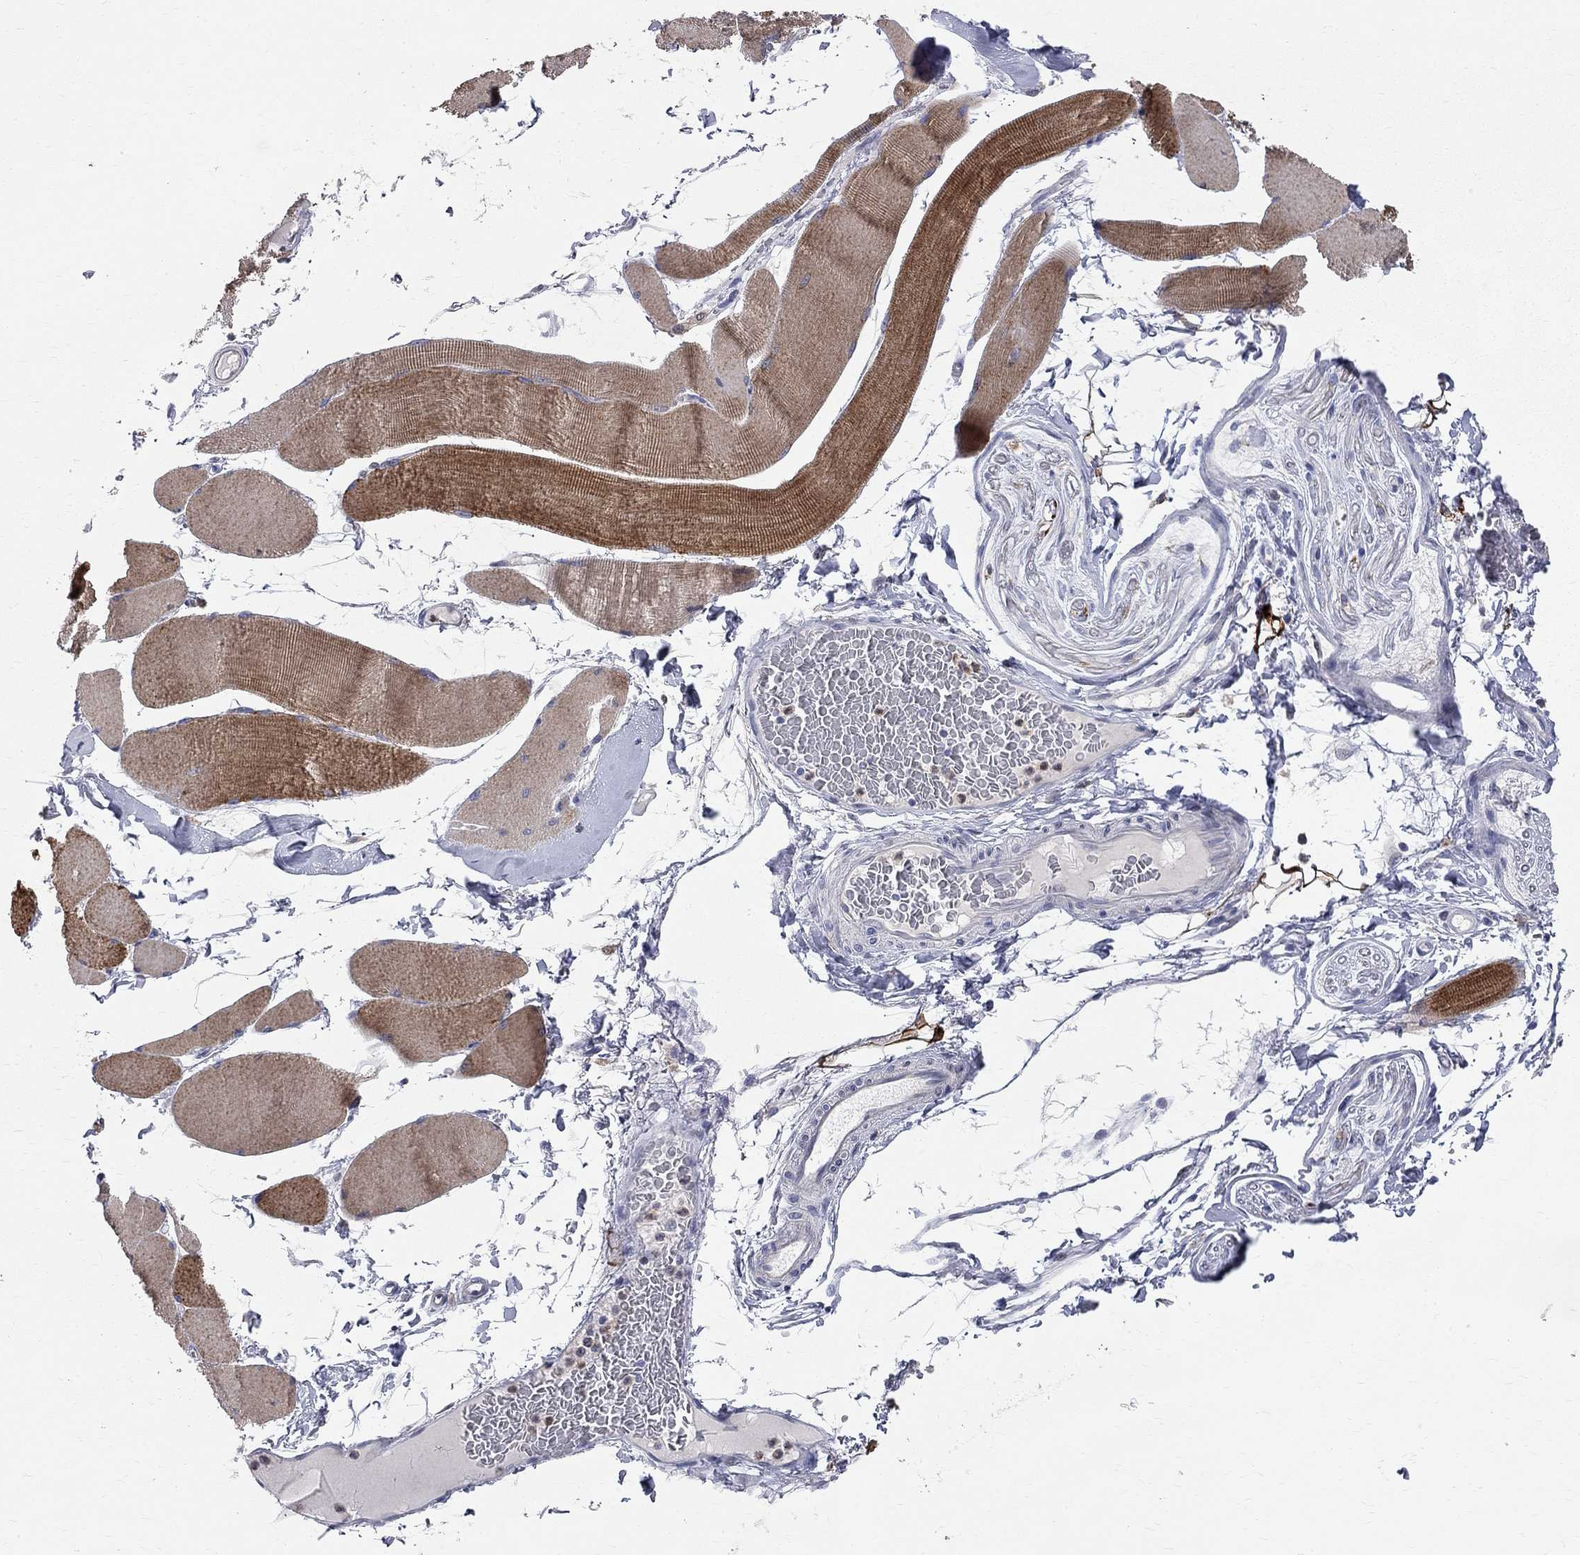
{"staining": {"intensity": "strong", "quantity": "<25%", "location": "cytoplasmic/membranous"}, "tissue": "skeletal muscle", "cell_type": "Myocytes", "image_type": "normal", "snomed": [{"axis": "morphology", "description": "Normal tissue, NOS"}, {"axis": "topography", "description": "Skeletal muscle"}], "caption": "This is a micrograph of immunohistochemistry staining of unremarkable skeletal muscle, which shows strong staining in the cytoplasmic/membranous of myocytes.", "gene": "ACSL1", "patient": {"sex": "male", "age": 56}}